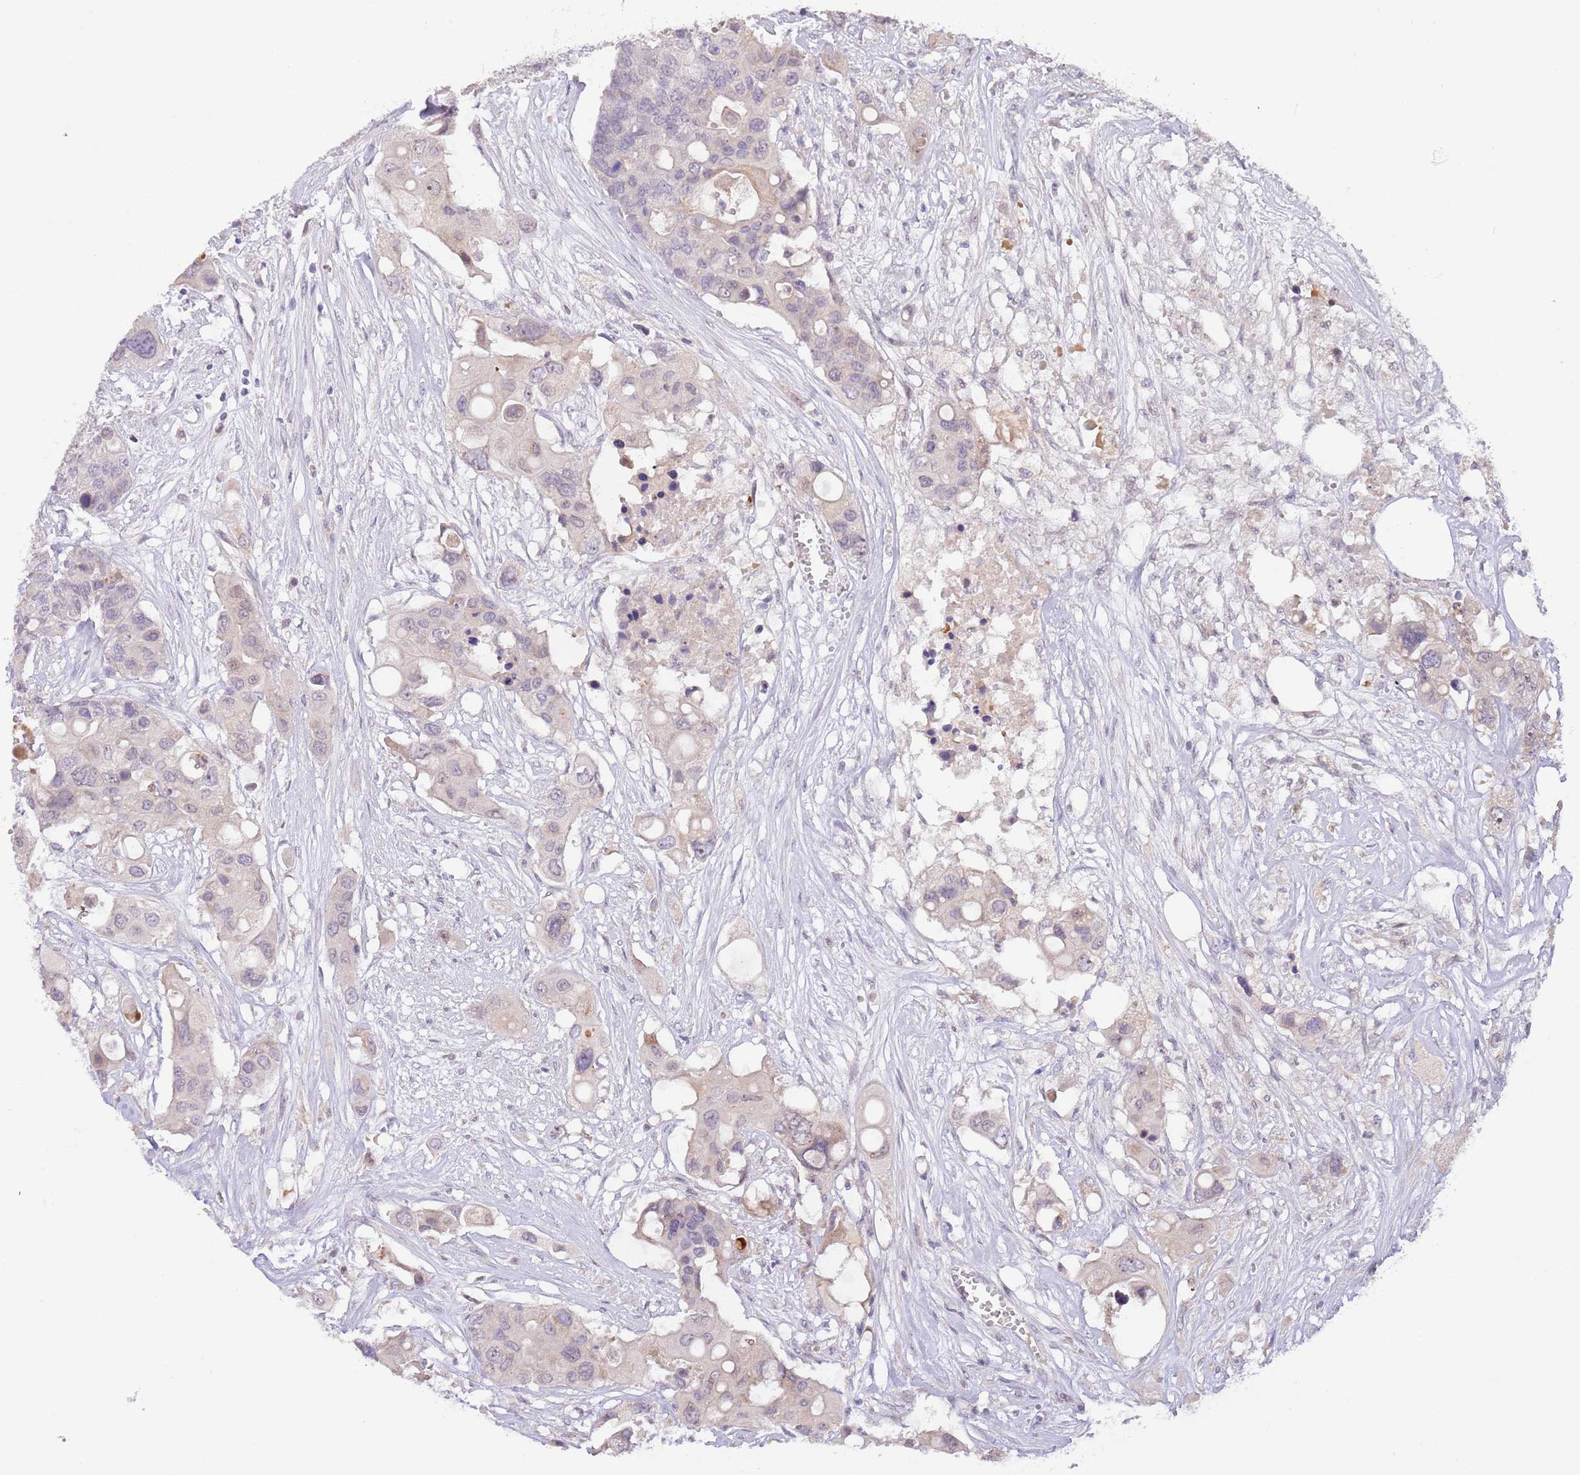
{"staining": {"intensity": "negative", "quantity": "none", "location": "none"}, "tissue": "colorectal cancer", "cell_type": "Tumor cells", "image_type": "cancer", "snomed": [{"axis": "morphology", "description": "Adenocarcinoma, NOS"}, {"axis": "topography", "description": "Colon"}], "caption": "Tumor cells show no significant protein expression in adenocarcinoma (colorectal). (DAB (3,3'-diaminobenzidine) immunohistochemistry (IHC) visualized using brightfield microscopy, high magnification).", "gene": "AP1S2", "patient": {"sex": "male", "age": 77}}